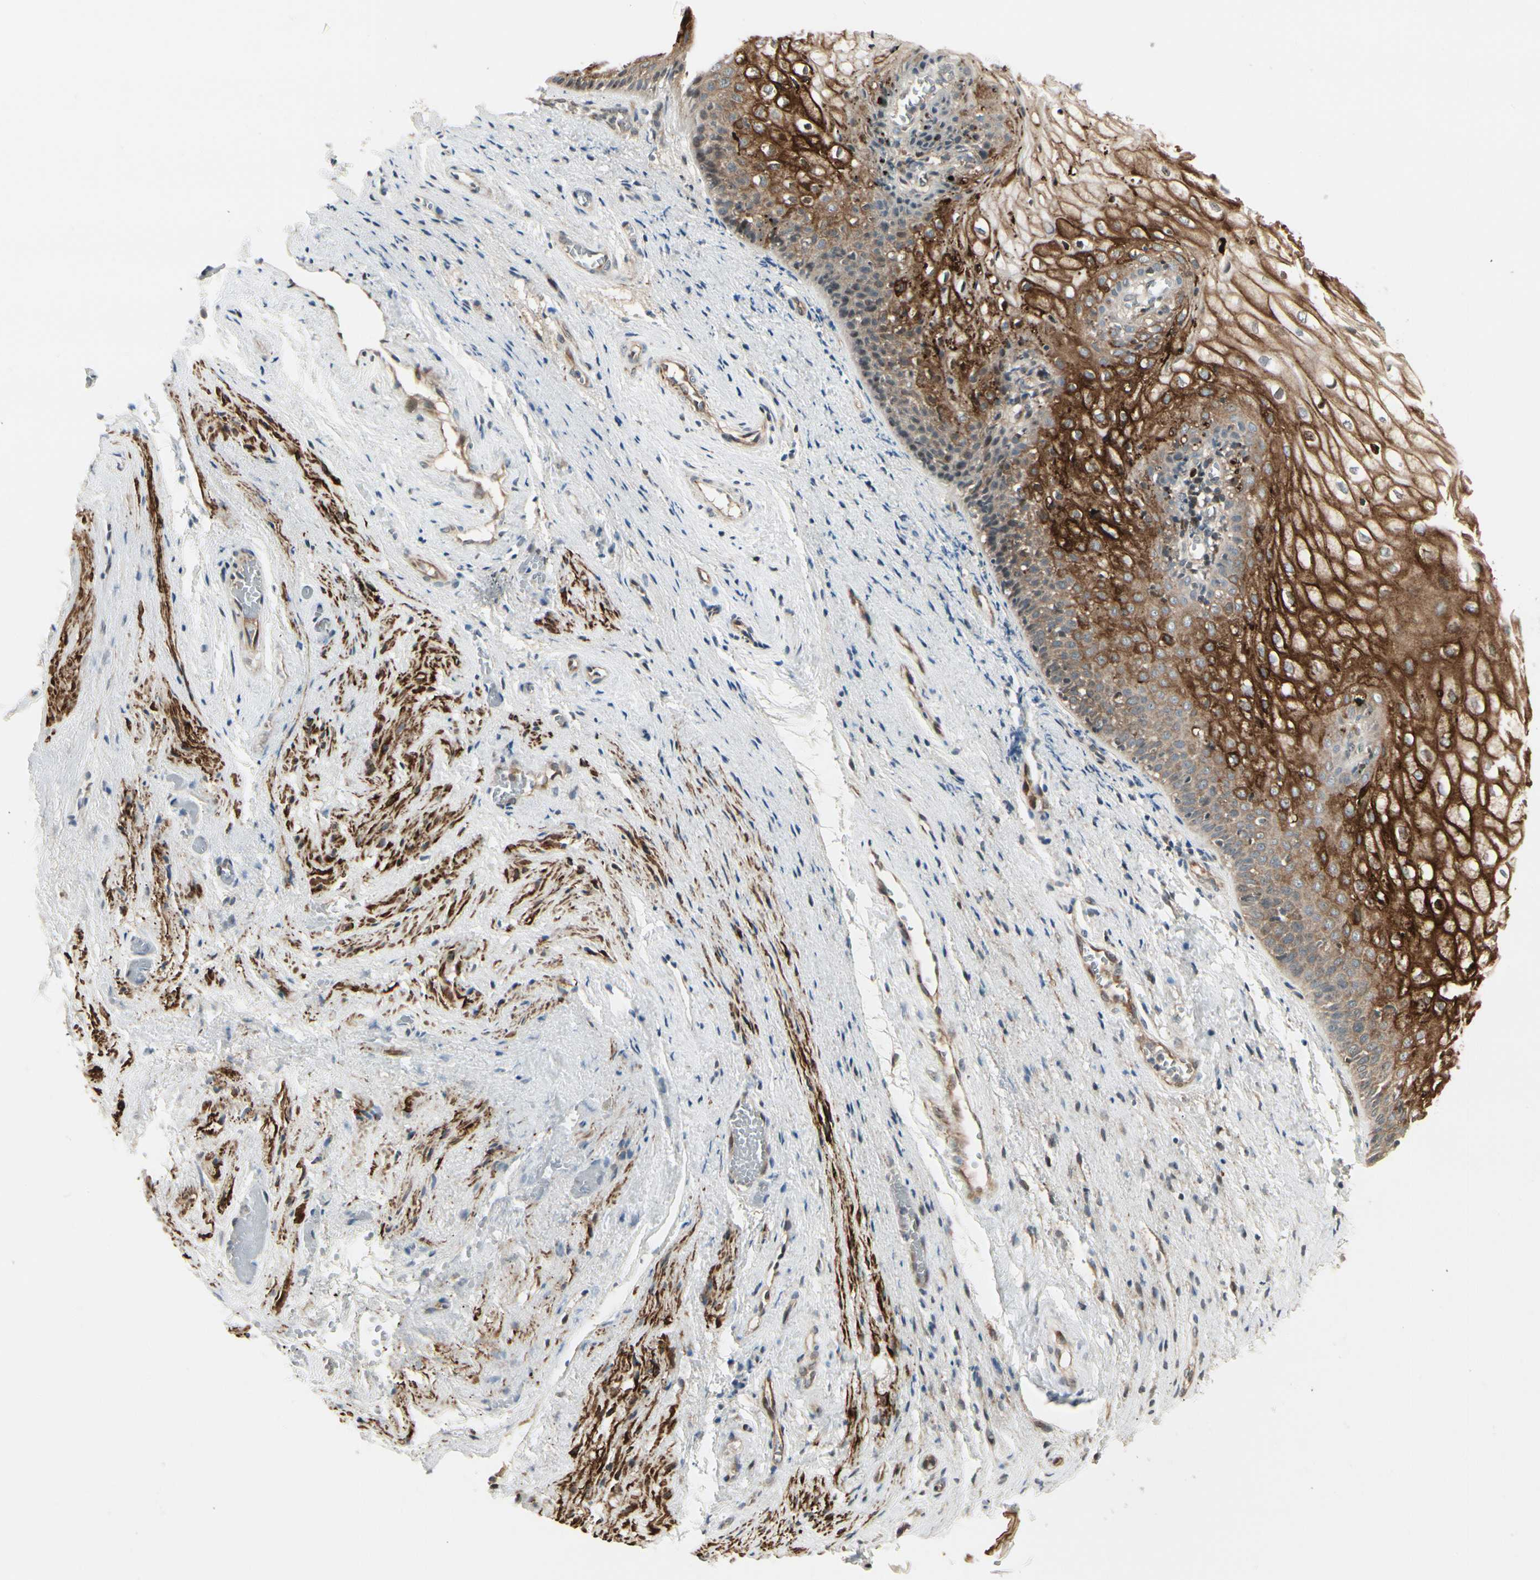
{"staining": {"intensity": "strong", "quantity": "25%-75%", "location": "cytoplasmic/membranous"}, "tissue": "vagina", "cell_type": "Squamous epithelial cells", "image_type": "normal", "snomed": [{"axis": "morphology", "description": "Normal tissue, NOS"}, {"axis": "topography", "description": "Vagina"}], "caption": "A photomicrograph of human vagina stained for a protein exhibits strong cytoplasmic/membranous brown staining in squamous epithelial cells. (DAB (3,3'-diaminobenzidine) IHC, brown staining for protein, blue staining for nuclei).", "gene": "SVBP", "patient": {"sex": "female", "age": 34}}